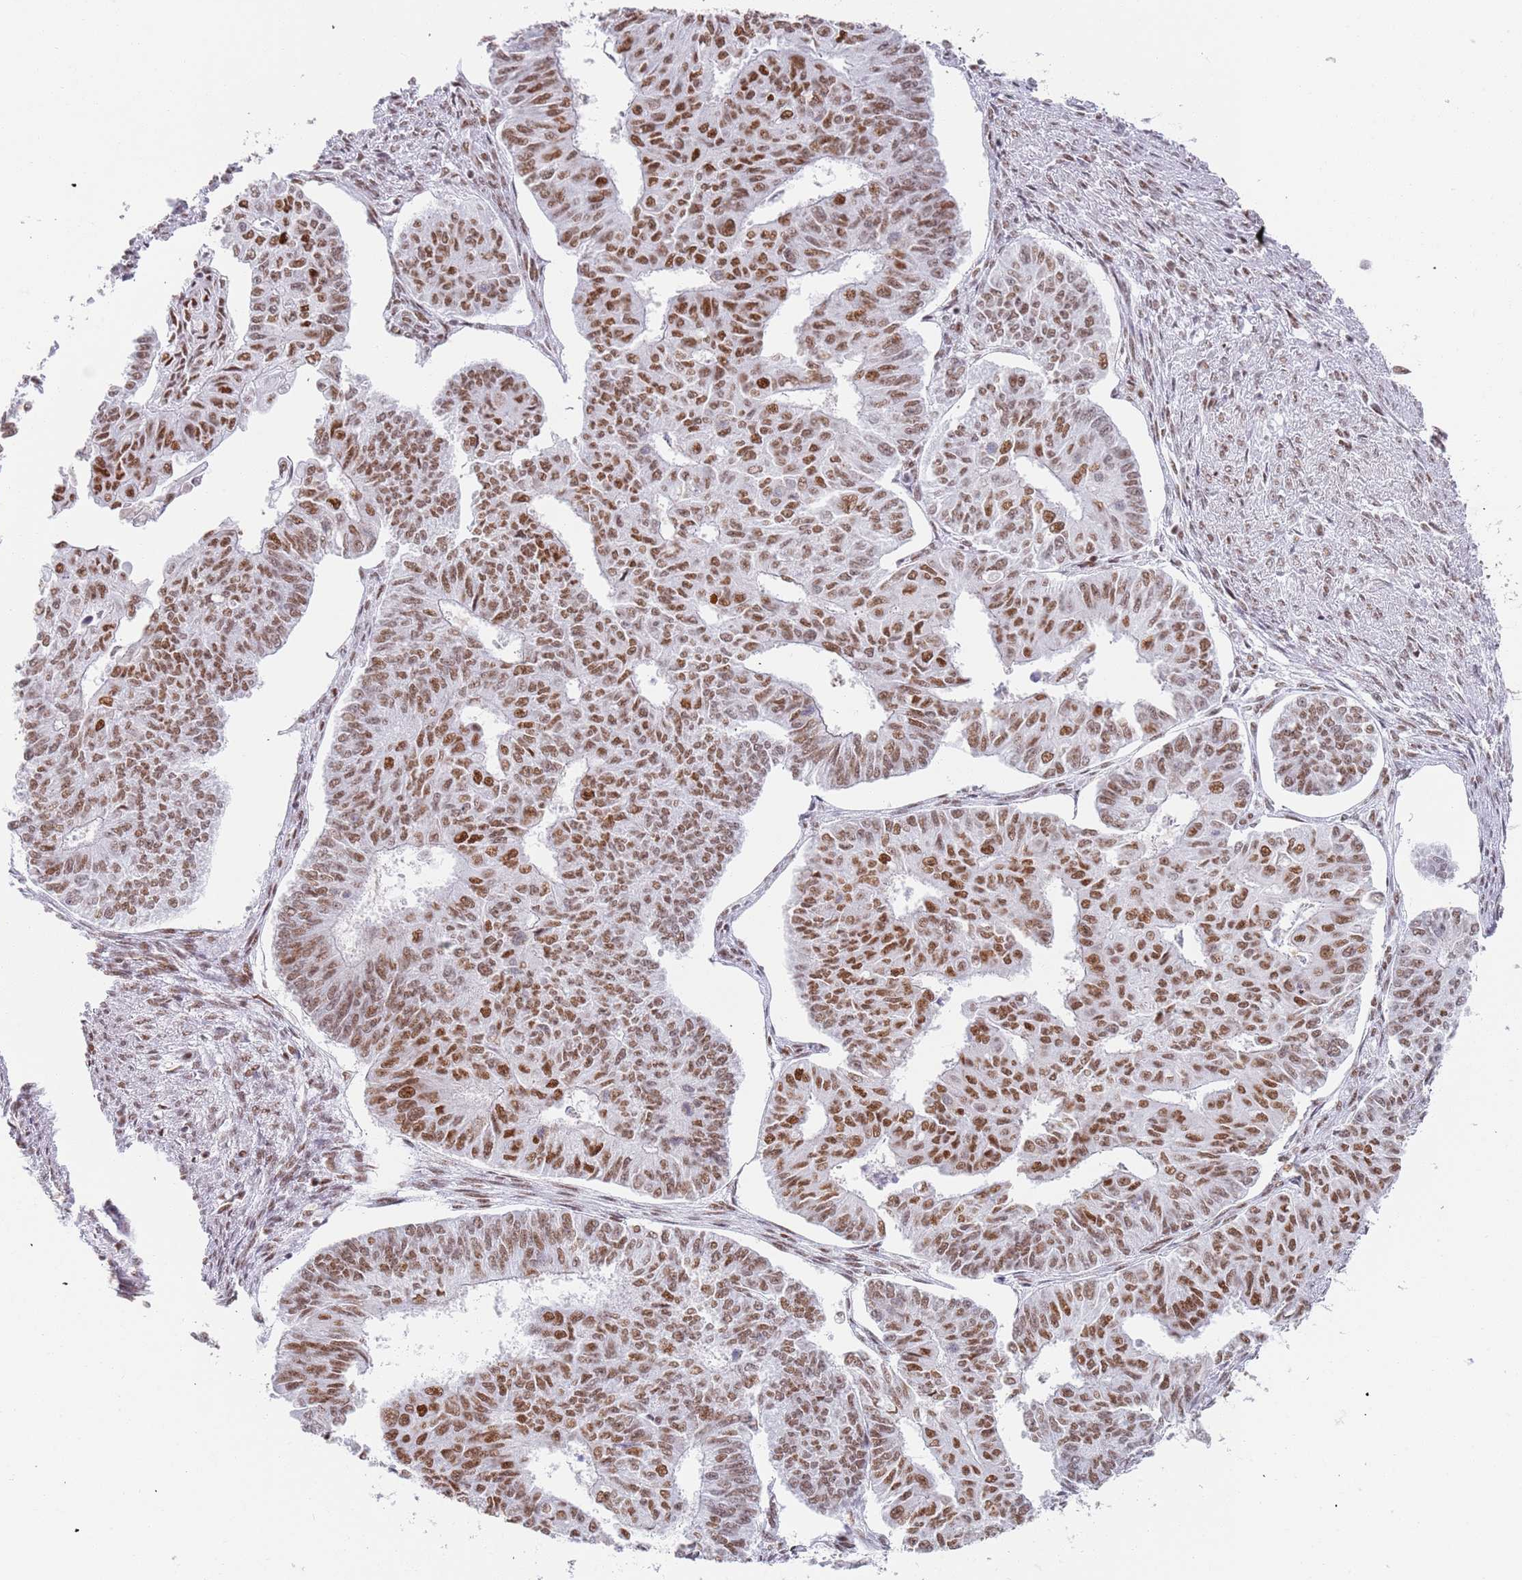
{"staining": {"intensity": "moderate", "quantity": ">75%", "location": "nuclear"}, "tissue": "endometrial cancer", "cell_type": "Tumor cells", "image_type": "cancer", "snomed": [{"axis": "morphology", "description": "Adenocarcinoma, NOS"}, {"axis": "topography", "description": "Endometrium"}], "caption": "Human endometrial cancer stained for a protein (brown) exhibits moderate nuclear positive staining in approximately >75% of tumor cells.", "gene": "AKAP8L", "patient": {"sex": "female", "age": 32}}